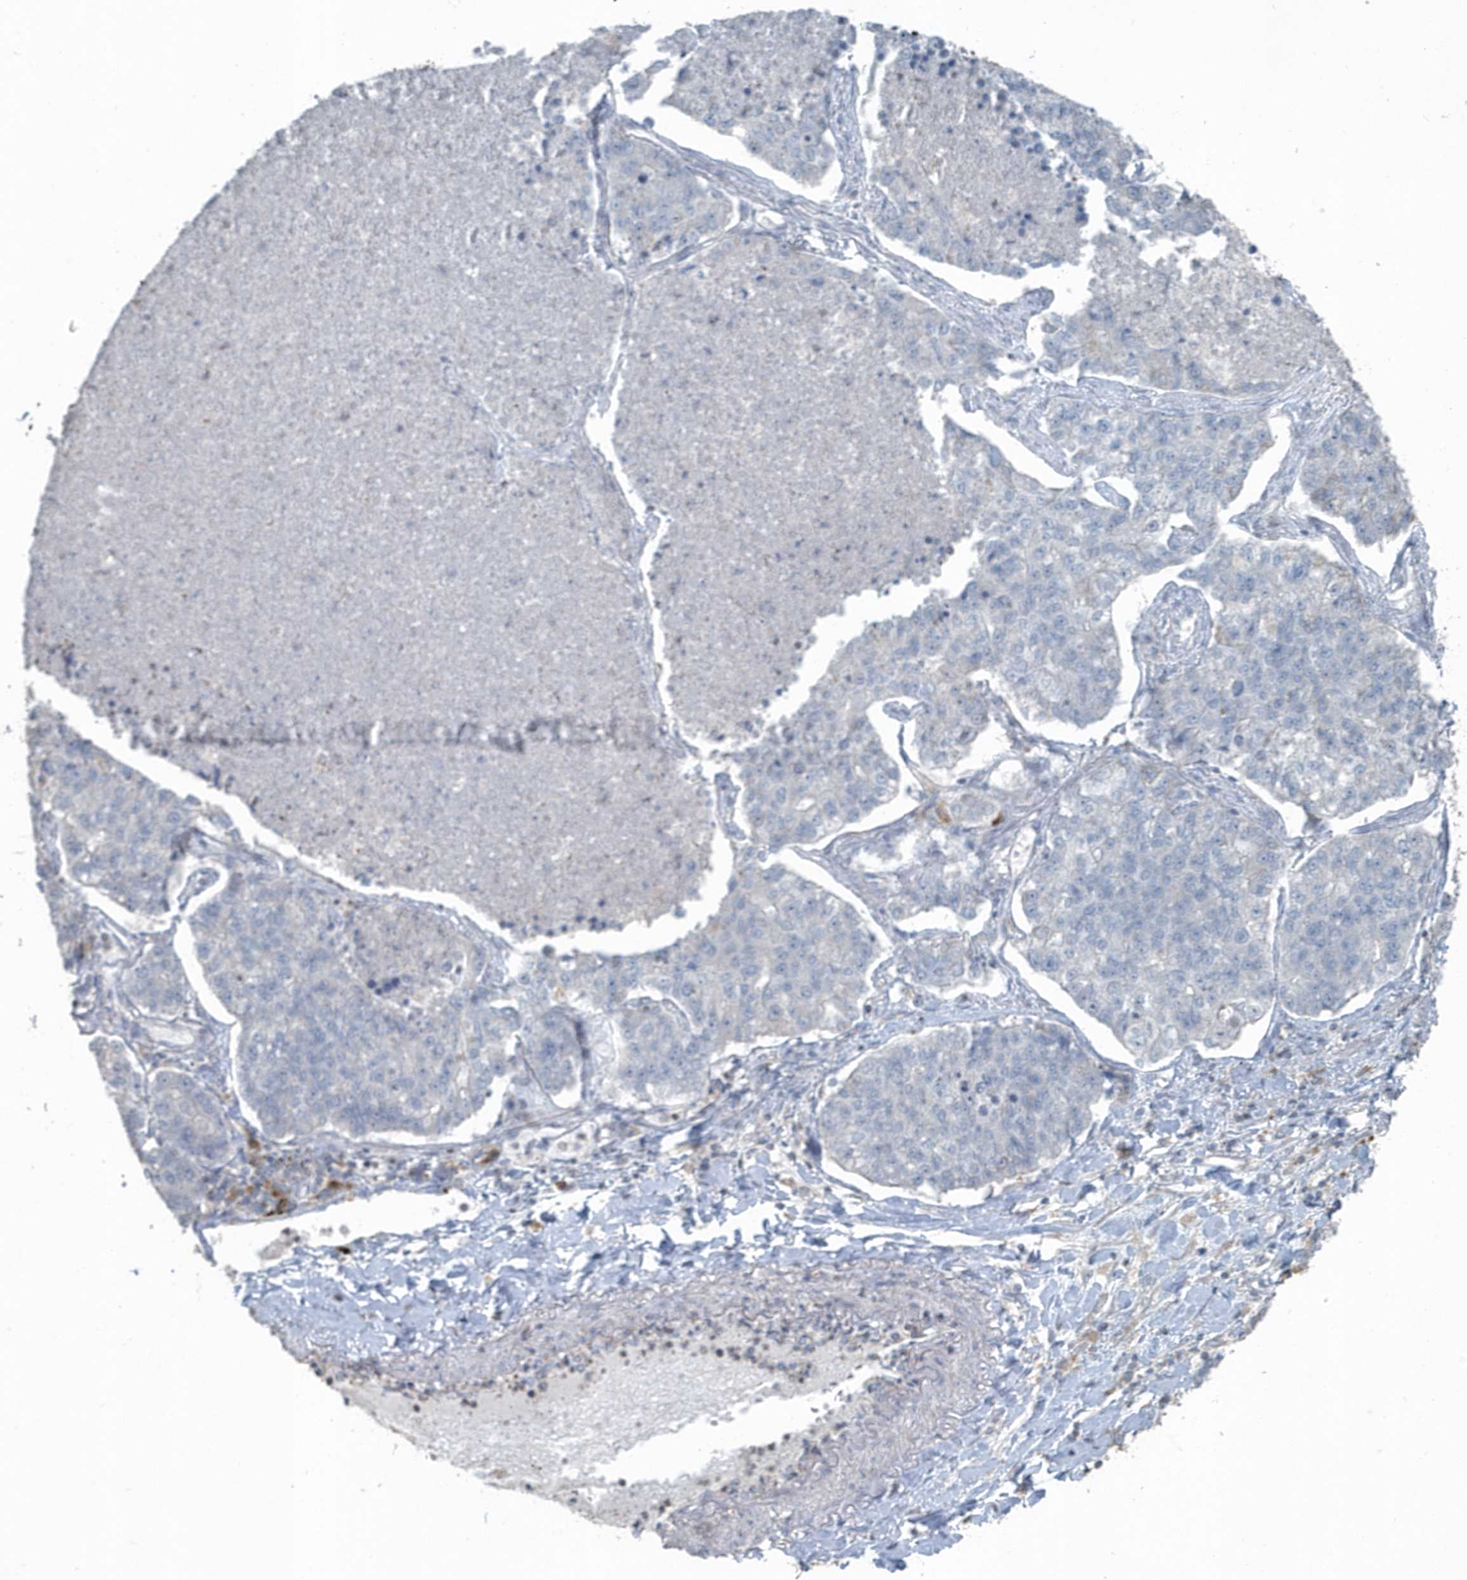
{"staining": {"intensity": "negative", "quantity": "none", "location": "none"}, "tissue": "lung cancer", "cell_type": "Tumor cells", "image_type": "cancer", "snomed": [{"axis": "morphology", "description": "Adenocarcinoma, NOS"}, {"axis": "topography", "description": "Lung"}], "caption": "Immunohistochemistry (IHC) of lung adenocarcinoma shows no positivity in tumor cells. (Stains: DAB (3,3'-diaminobenzidine) IHC with hematoxylin counter stain, Microscopy: brightfield microscopy at high magnification).", "gene": "ACTC1", "patient": {"sex": "male", "age": 49}}